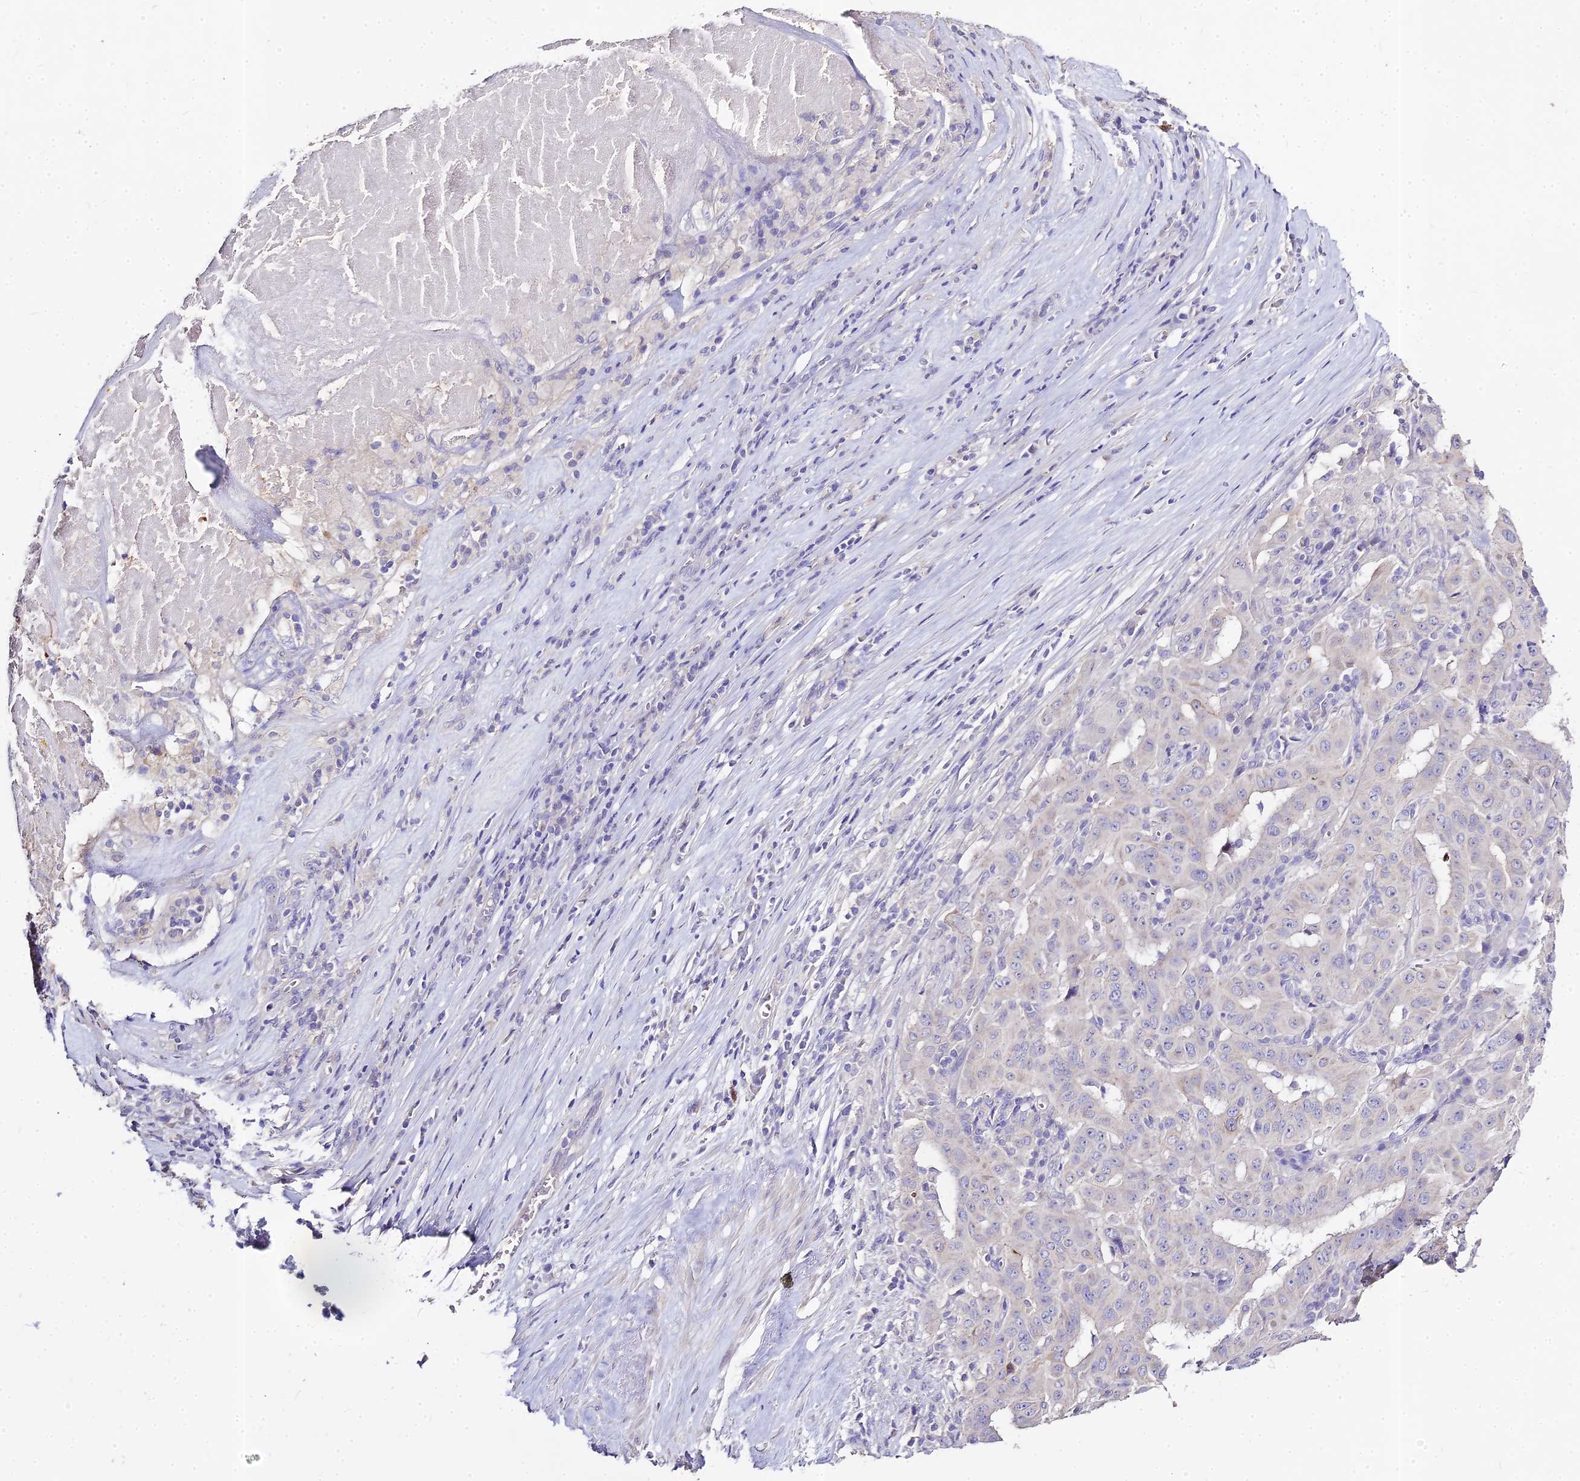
{"staining": {"intensity": "negative", "quantity": "none", "location": "none"}, "tissue": "pancreatic cancer", "cell_type": "Tumor cells", "image_type": "cancer", "snomed": [{"axis": "morphology", "description": "Adenocarcinoma, NOS"}, {"axis": "topography", "description": "Pancreas"}], "caption": "Pancreatic adenocarcinoma was stained to show a protein in brown. There is no significant expression in tumor cells. Nuclei are stained in blue.", "gene": "GLYAT", "patient": {"sex": "male", "age": 63}}